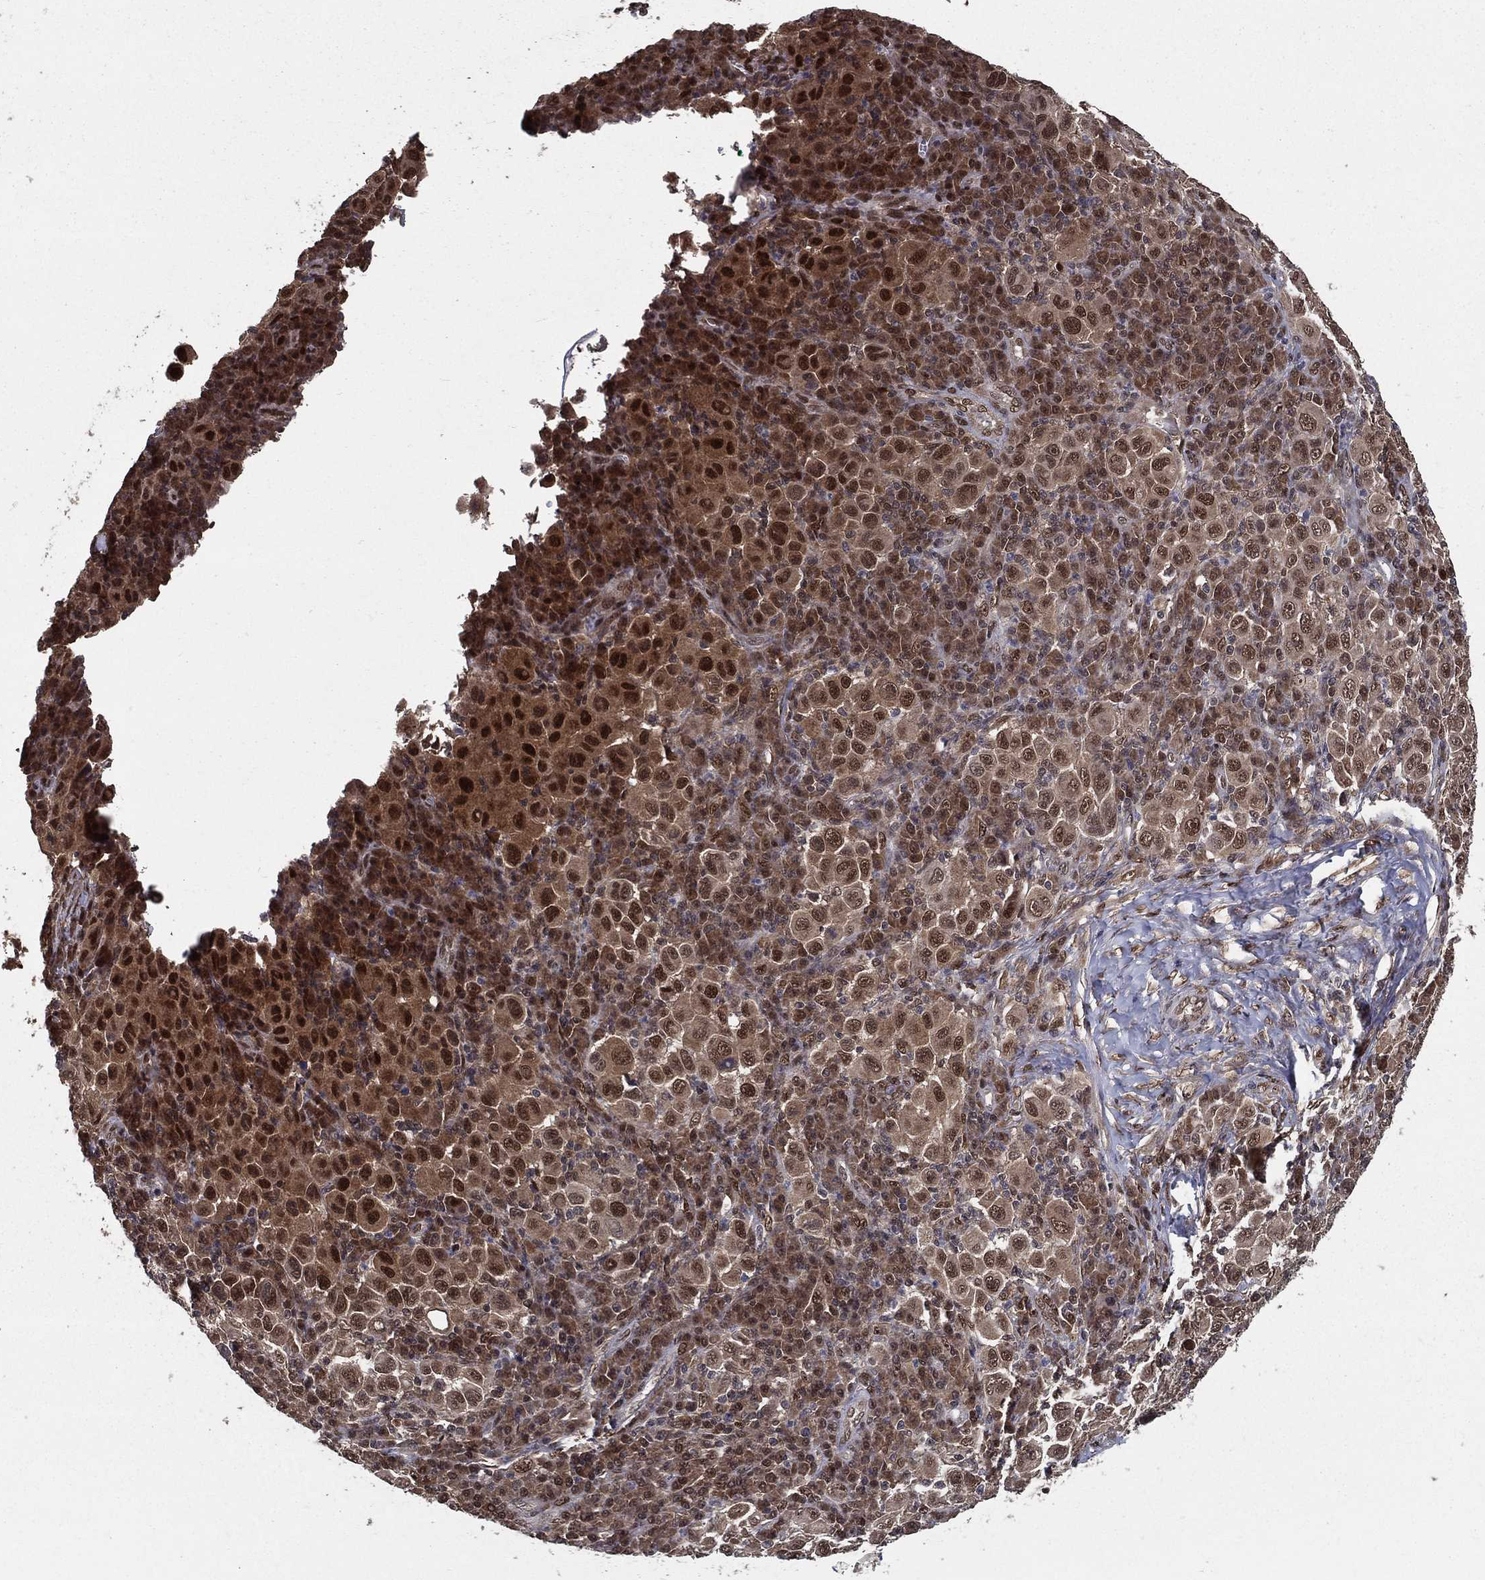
{"staining": {"intensity": "strong", "quantity": "<25%", "location": "nuclear"}, "tissue": "melanoma", "cell_type": "Tumor cells", "image_type": "cancer", "snomed": [{"axis": "morphology", "description": "Malignant melanoma, NOS"}, {"axis": "topography", "description": "Skin"}], "caption": "The histopathology image shows staining of malignant melanoma, revealing strong nuclear protein staining (brown color) within tumor cells. (DAB IHC with brightfield microscopy, high magnification).", "gene": "CARM1", "patient": {"sex": "female", "age": 57}}